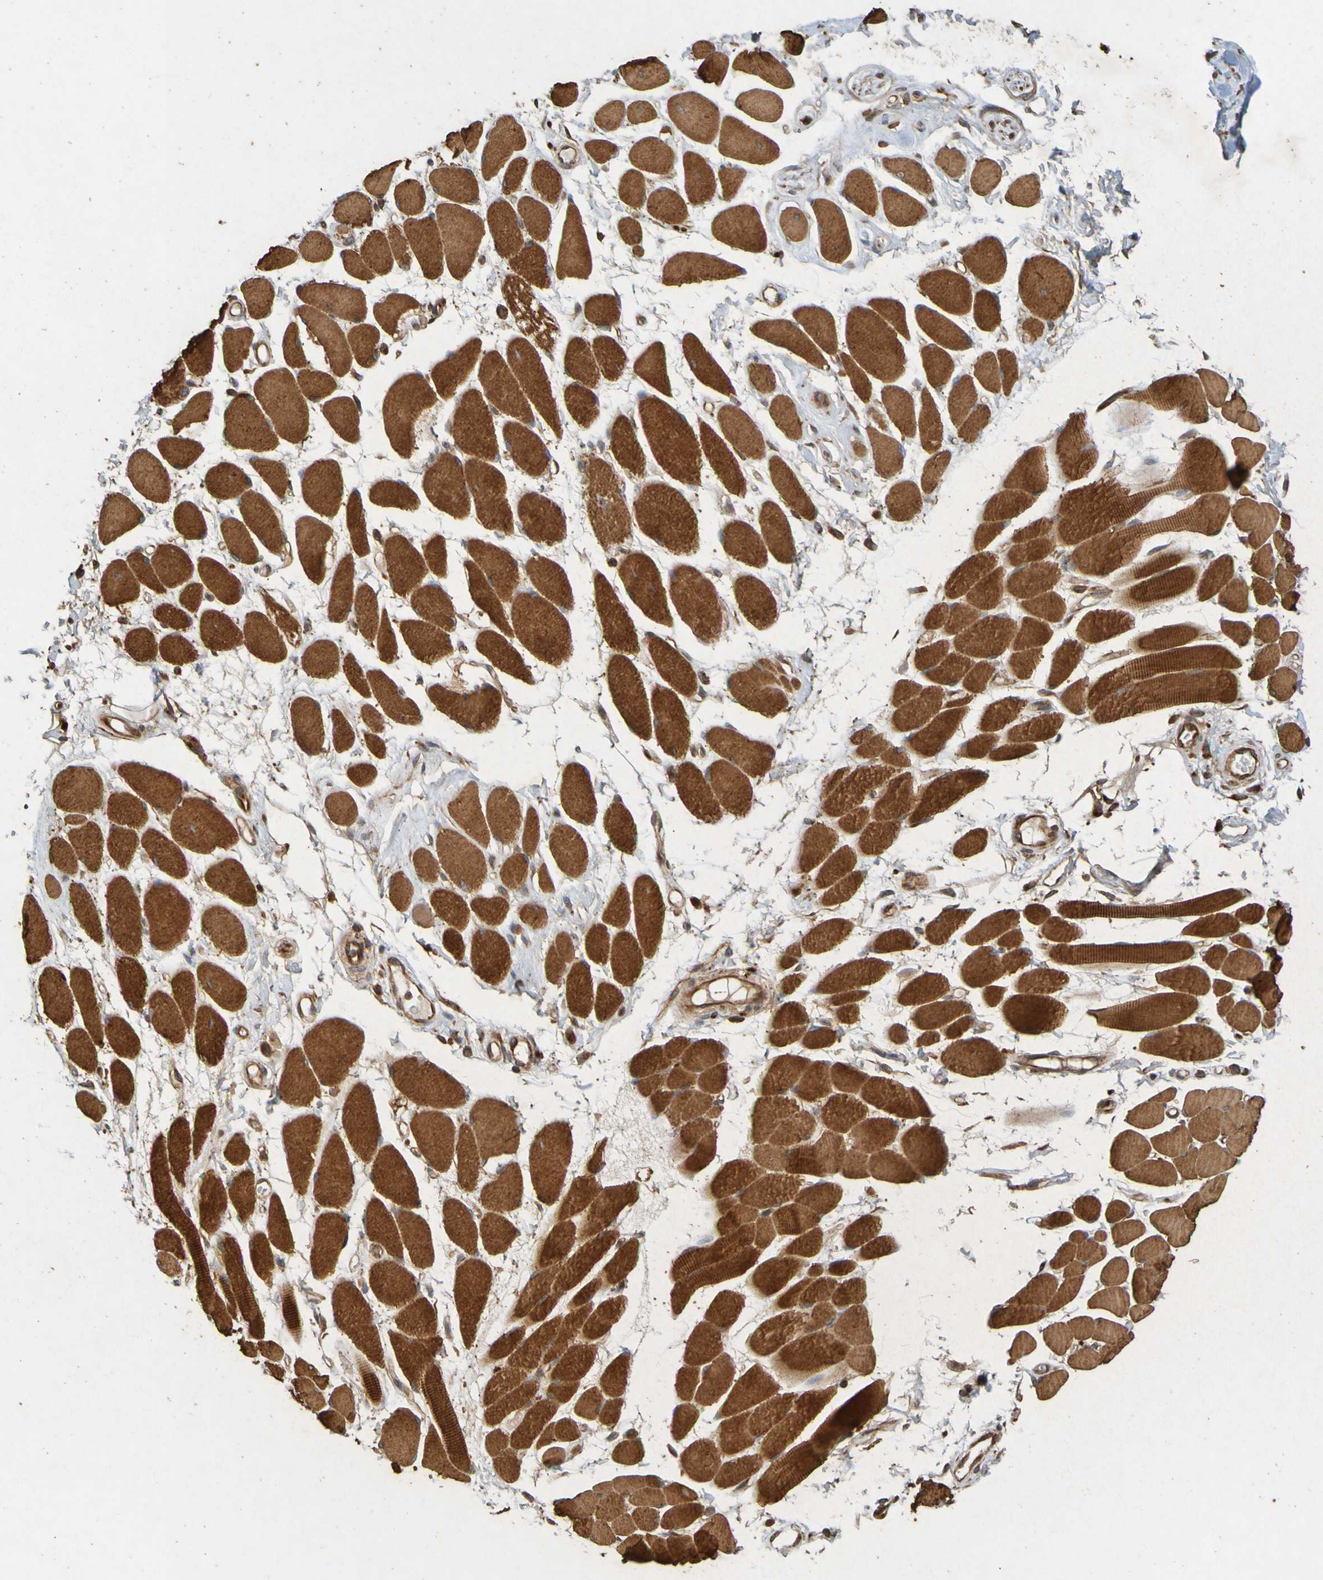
{"staining": {"intensity": "strong", "quantity": ">75%", "location": "cytoplasmic/membranous"}, "tissue": "skeletal muscle", "cell_type": "Myocytes", "image_type": "normal", "snomed": [{"axis": "morphology", "description": "Normal tissue, NOS"}, {"axis": "topography", "description": "Skeletal muscle"}, {"axis": "topography", "description": "Peripheral nerve tissue"}], "caption": "Unremarkable skeletal muscle demonstrates strong cytoplasmic/membranous expression in approximately >75% of myocytes (DAB (3,3'-diaminobenzidine) IHC, brown staining for protein, blue staining for nuclei)..", "gene": "OCRL", "patient": {"sex": "female", "age": 84}}